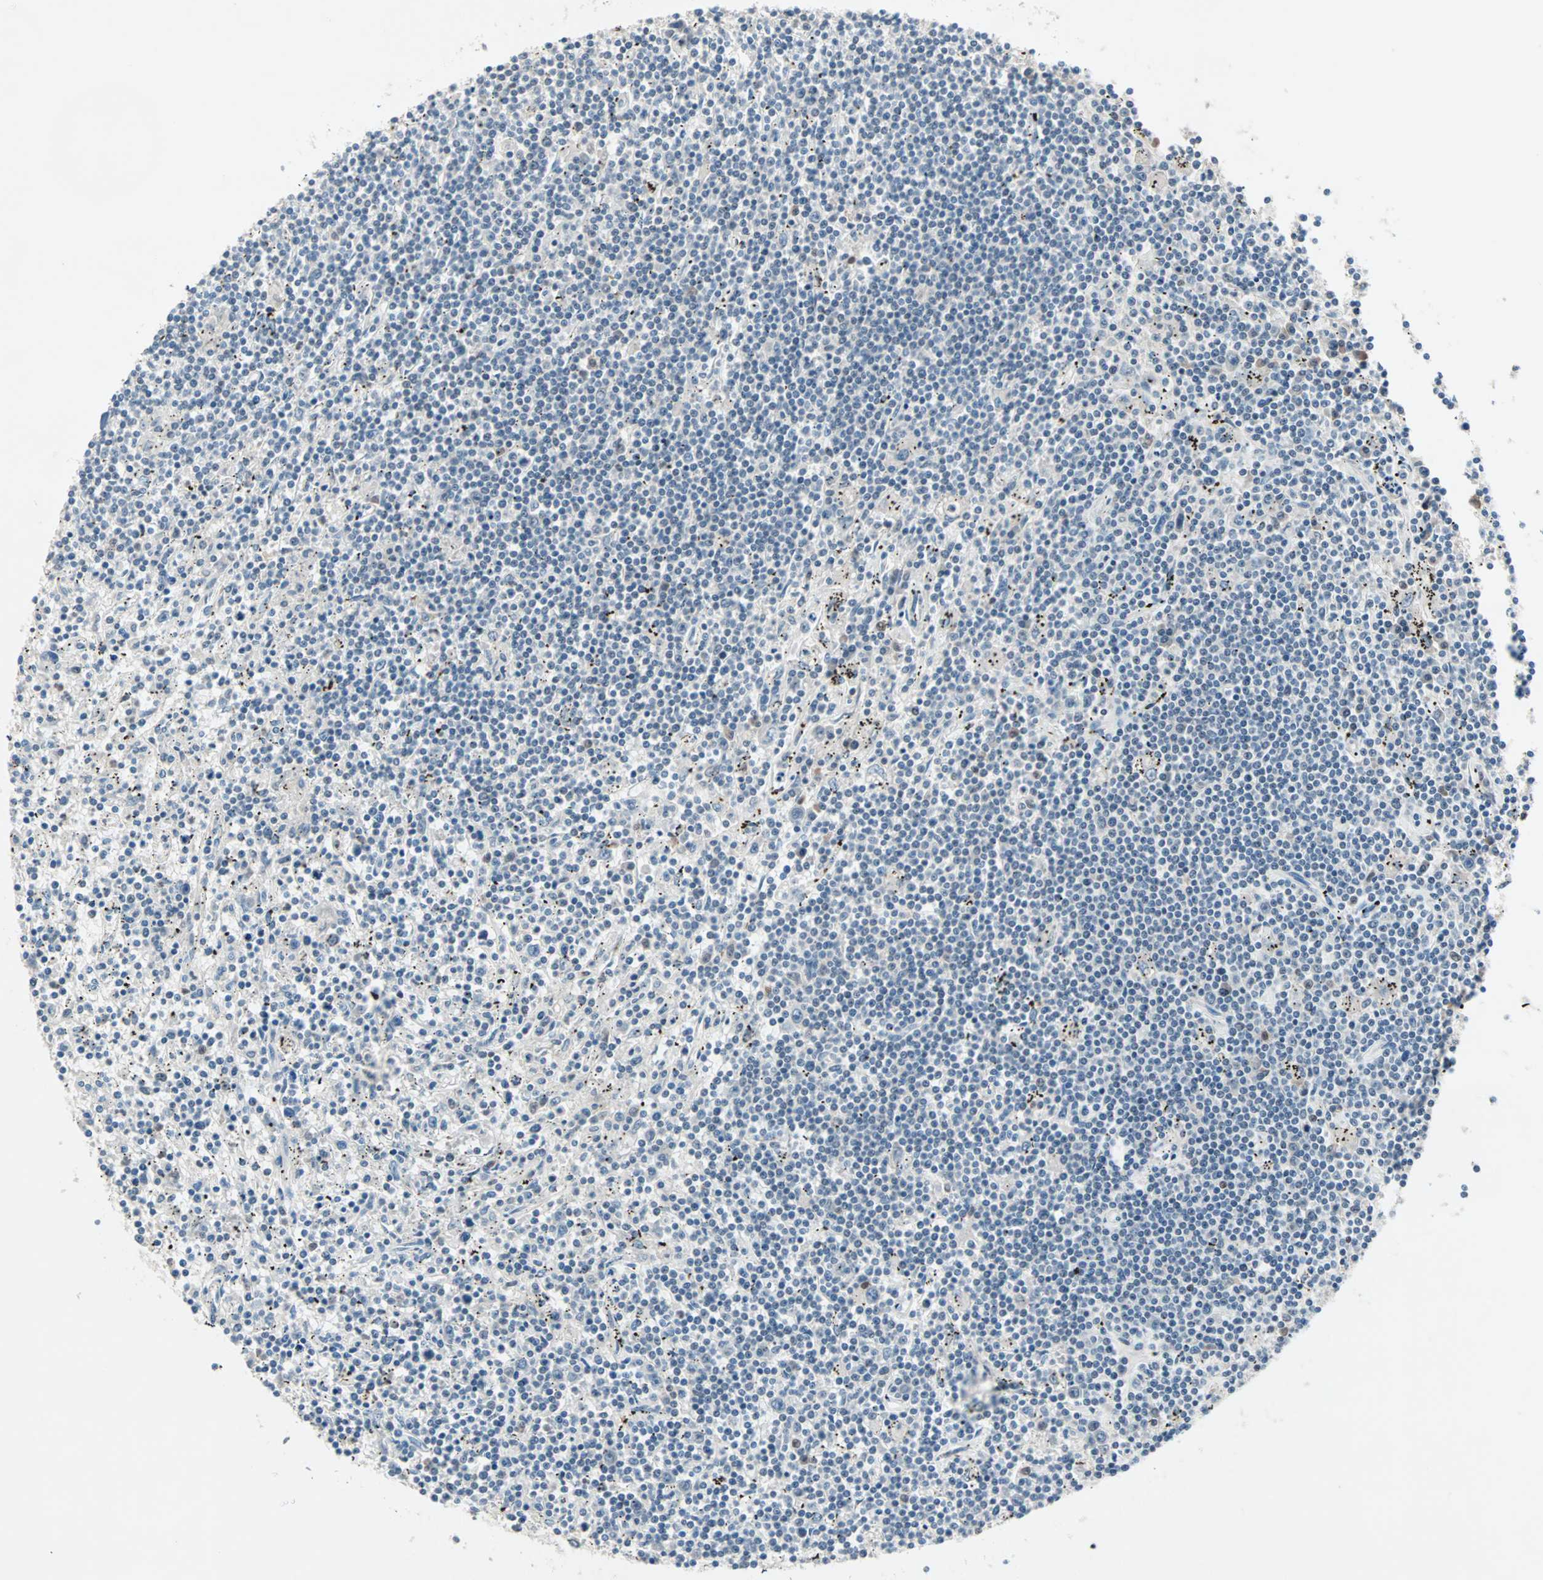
{"staining": {"intensity": "strong", "quantity": "<25%", "location": "nuclear"}, "tissue": "lymphoma", "cell_type": "Tumor cells", "image_type": "cancer", "snomed": [{"axis": "morphology", "description": "Malignant lymphoma, non-Hodgkin's type, Low grade"}, {"axis": "topography", "description": "Spleen"}], "caption": "An image of lymphoma stained for a protein reveals strong nuclear brown staining in tumor cells. (DAB IHC with brightfield microscopy, high magnification).", "gene": "CCNE2", "patient": {"sex": "male", "age": 76}}